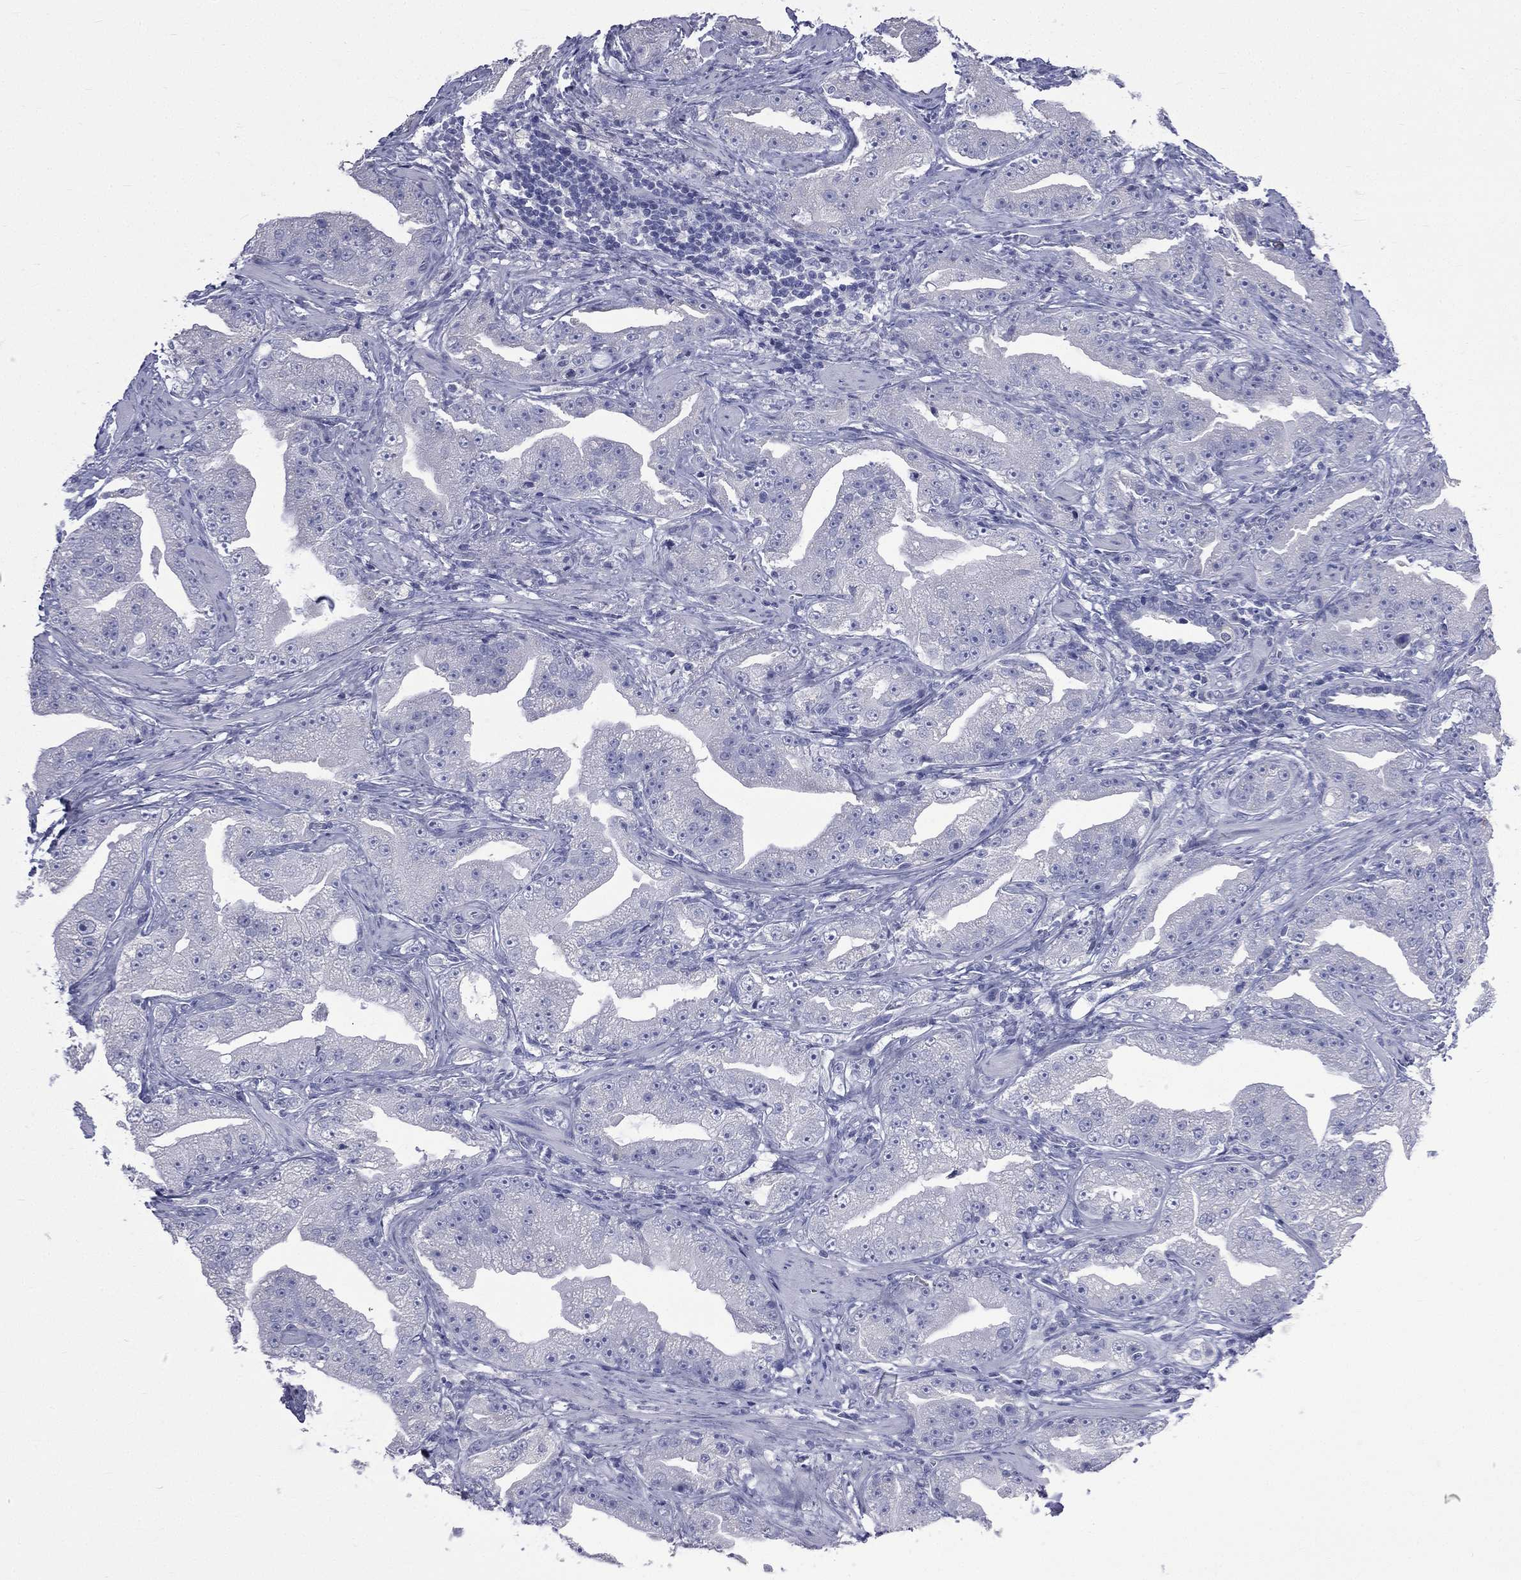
{"staining": {"intensity": "negative", "quantity": "none", "location": "none"}, "tissue": "prostate cancer", "cell_type": "Tumor cells", "image_type": "cancer", "snomed": [{"axis": "morphology", "description": "Adenocarcinoma, Low grade"}, {"axis": "topography", "description": "Prostate"}], "caption": "This is a histopathology image of immunohistochemistry staining of prostate cancer, which shows no expression in tumor cells.", "gene": "CES2", "patient": {"sex": "male", "age": 62}}